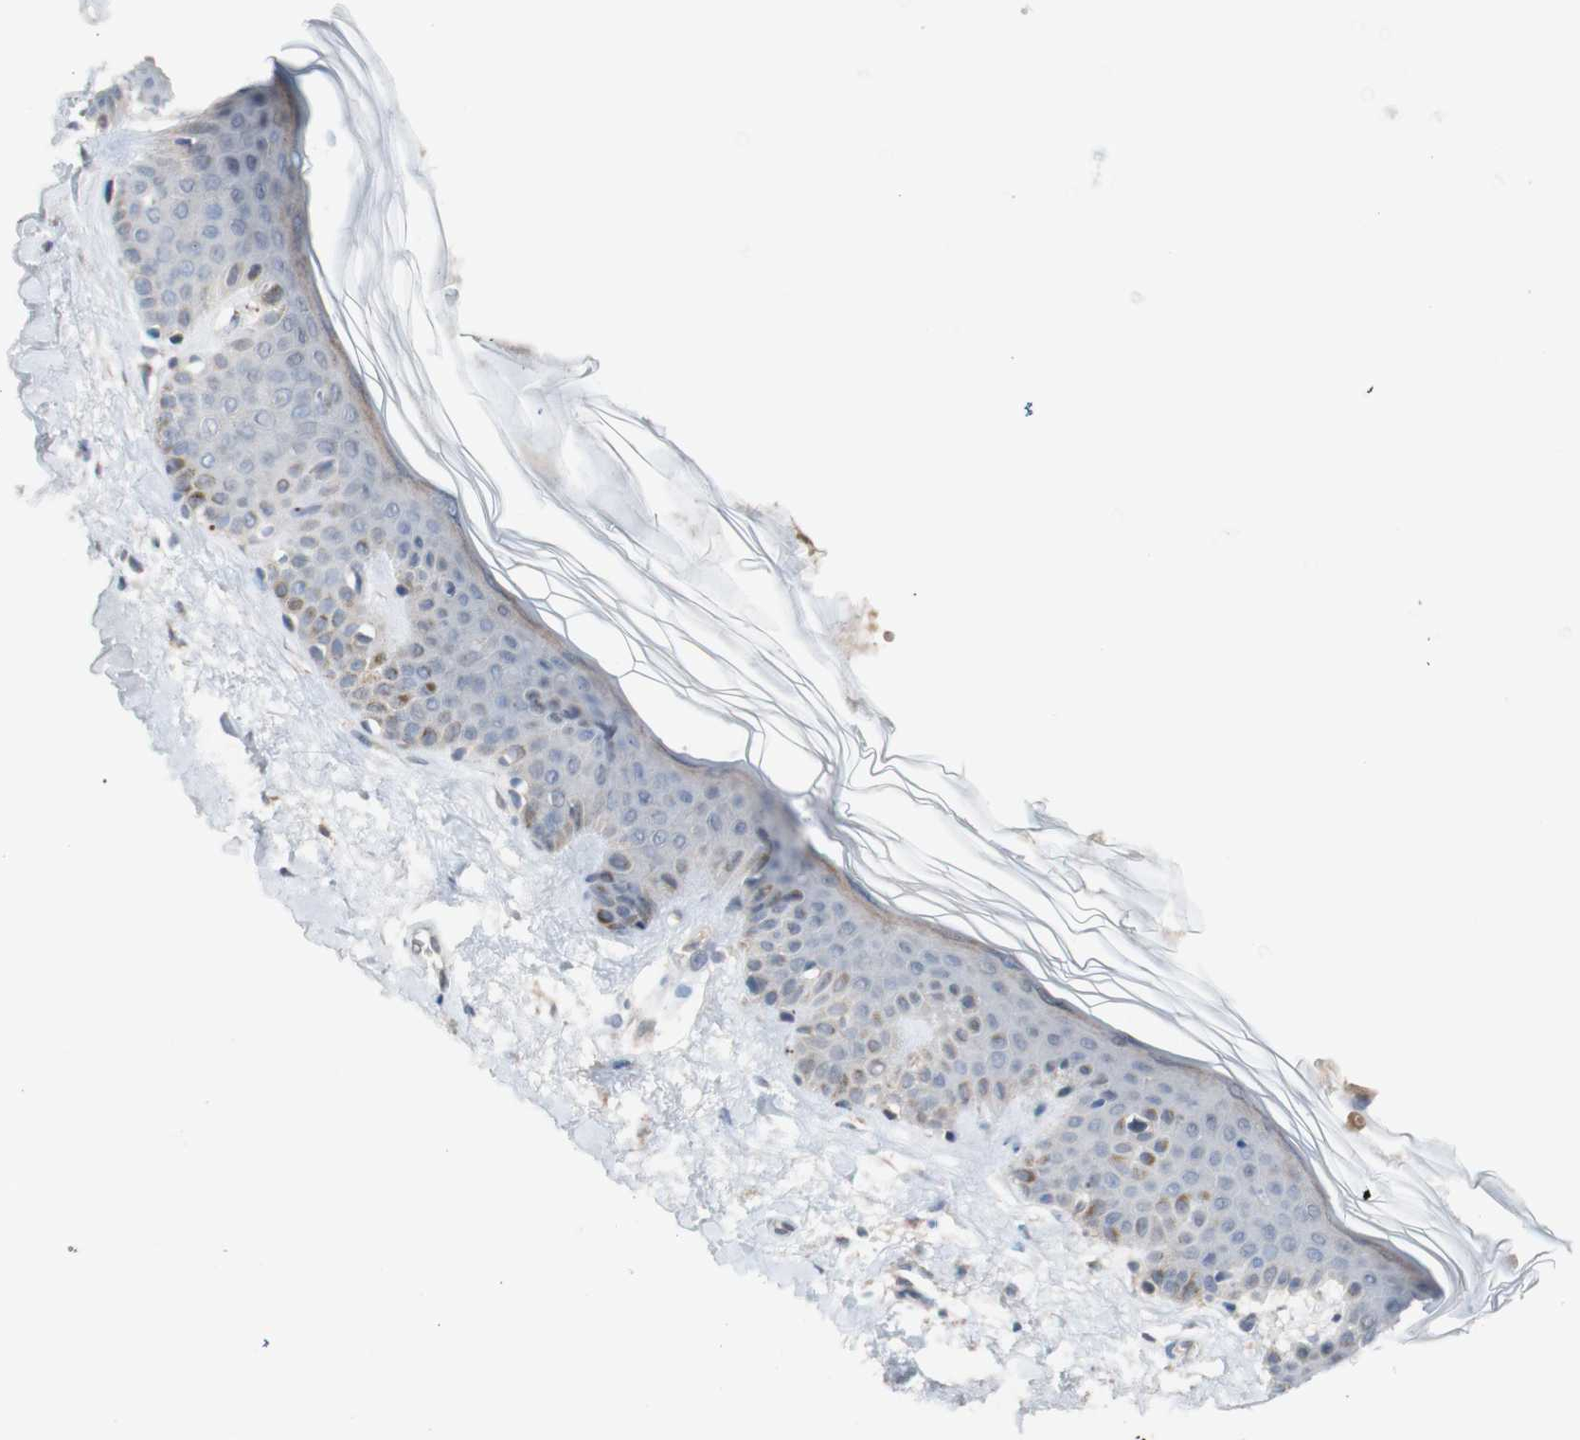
{"staining": {"intensity": "negative", "quantity": "none", "location": "none"}, "tissue": "skin", "cell_type": "Fibroblasts", "image_type": "normal", "snomed": [{"axis": "morphology", "description": "Normal tissue, NOS"}, {"axis": "topography", "description": "Skin"}], "caption": "Skin was stained to show a protein in brown. There is no significant staining in fibroblasts. The staining is performed using DAB brown chromogen with nuclei counter-stained in using hematoxylin.", "gene": "PEX2", "patient": {"sex": "male", "age": 67}}